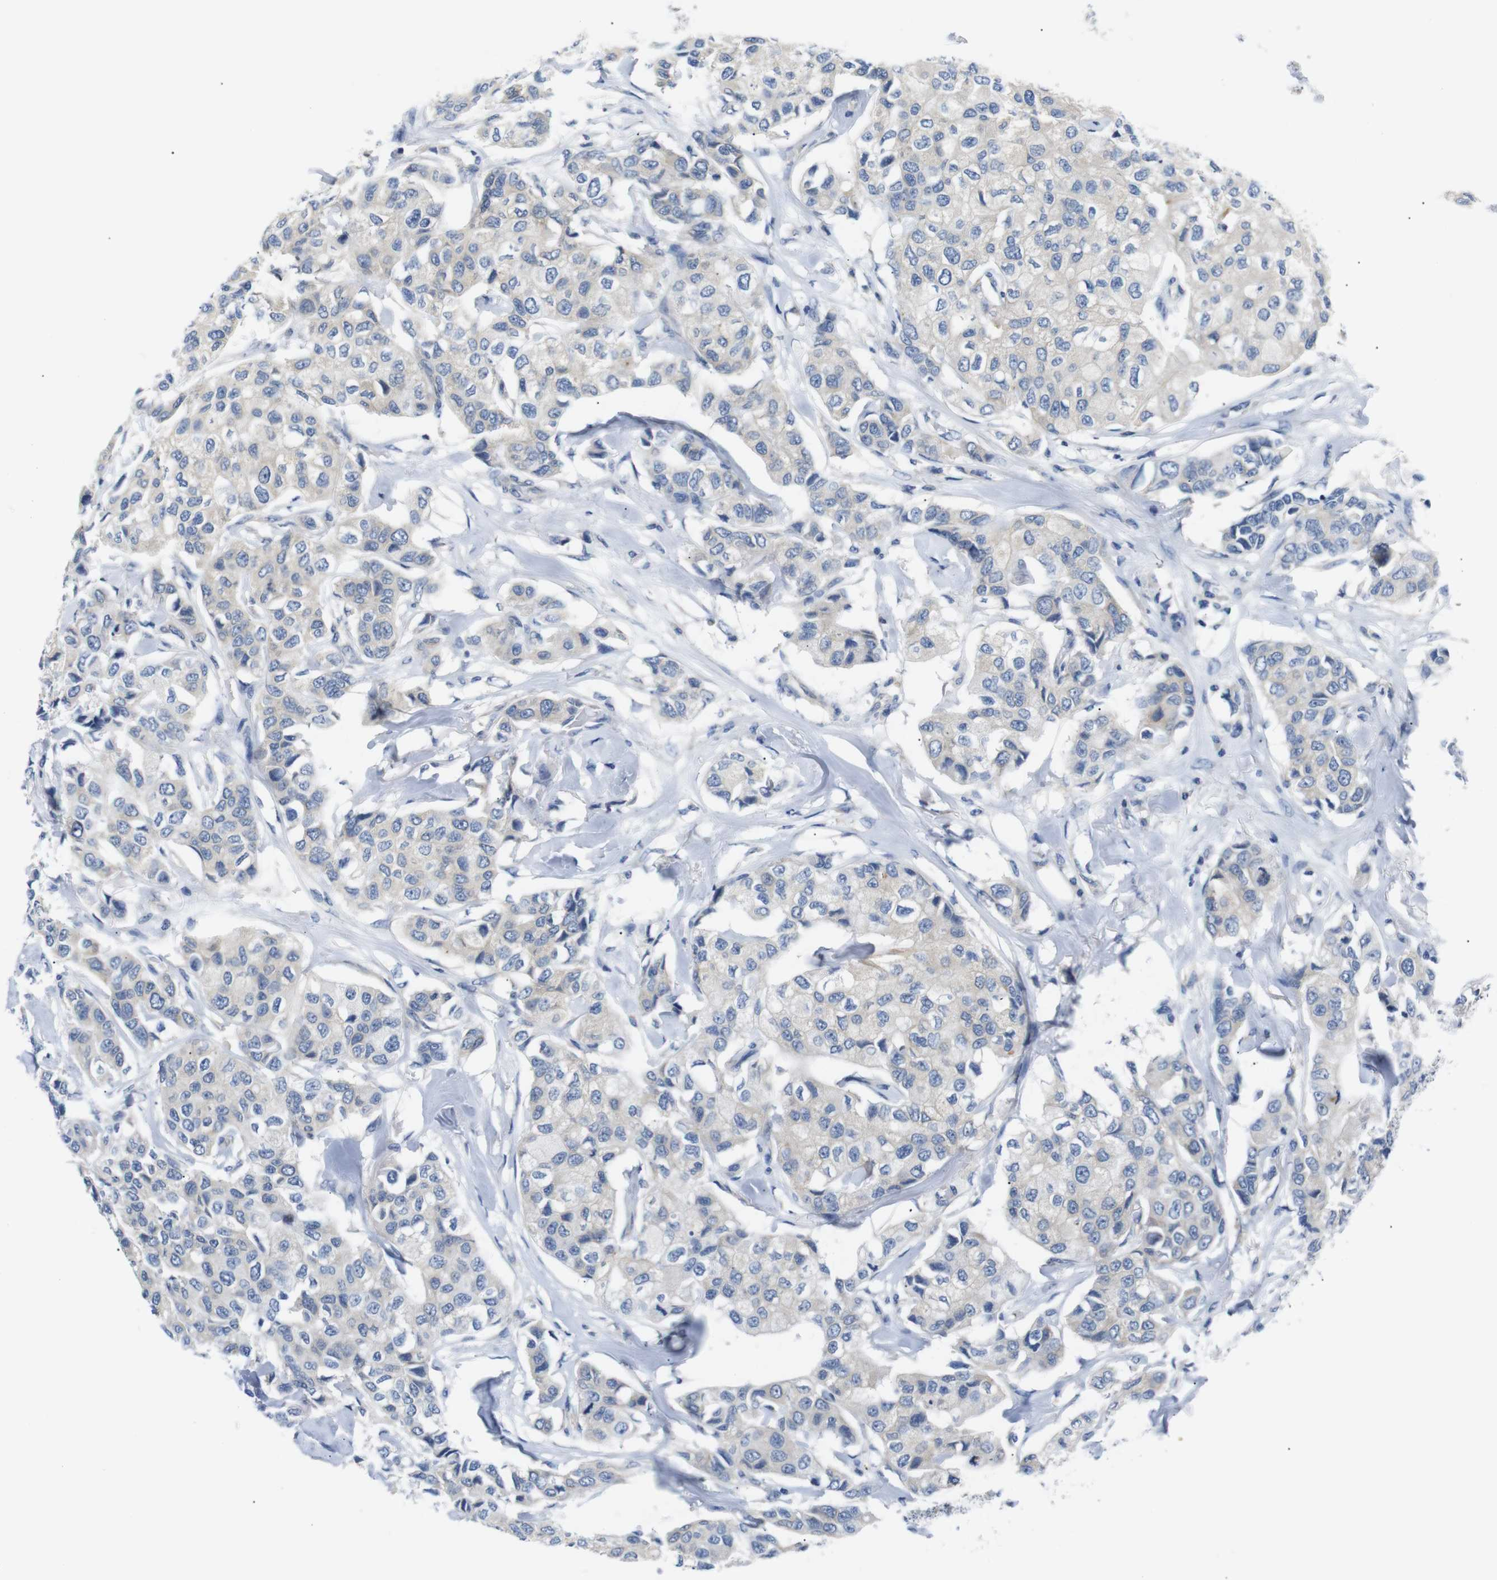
{"staining": {"intensity": "weak", "quantity": ">75%", "location": "cytoplasmic/membranous"}, "tissue": "breast cancer", "cell_type": "Tumor cells", "image_type": "cancer", "snomed": [{"axis": "morphology", "description": "Duct carcinoma"}, {"axis": "topography", "description": "Breast"}], "caption": "Immunohistochemical staining of breast cancer demonstrates weak cytoplasmic/membranous protein positivity in about >75% of tumor cells.", "gene": "DCP1A", "patient": {"sex": "female", "age": 80}}